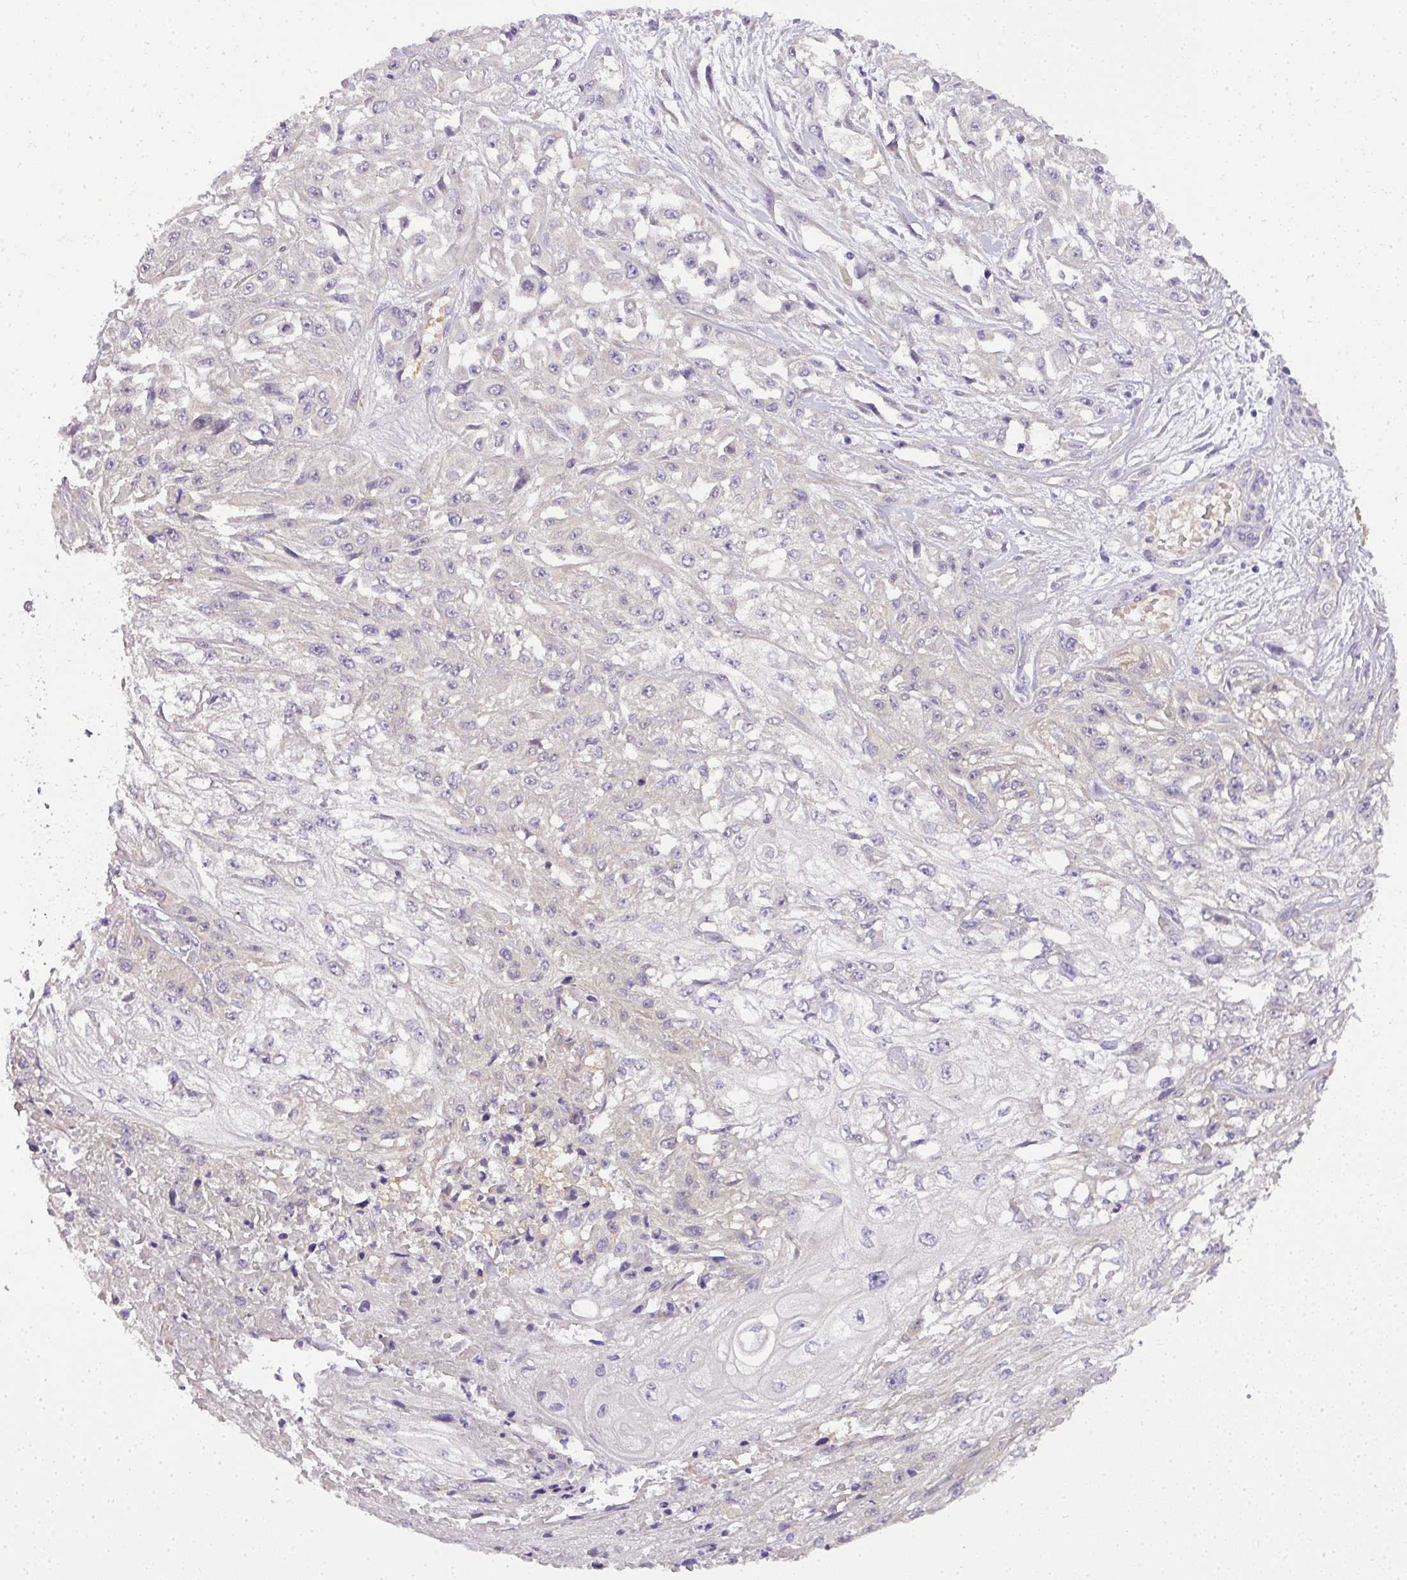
{"staining": {"intensity": "negative", "quantity": "none", "location": "none"}, "tissue": "skin cancer", "cell_type": "Tumor cells", "image_type": "cancer", "snomed": [{"axis": "morphology", "description": "Squamous cell carcinoma, NOS"}, {"axis": "morphology", "description": "Squamous cell carcinoma, metastatic, NOS"}, {"axis": "topography", "description": "Skin"}, {"axis": "topography", "description": "Lymph node"}], "caption": "Tumor cells are negative for protein expression in human skin metastatic squamous cell carcinoma. (DAB immunohistochemistry visualized using brightfield microscopy, high magnification).", "gene": "ADH5", "patient": {"sex": "male", "age": 75}}